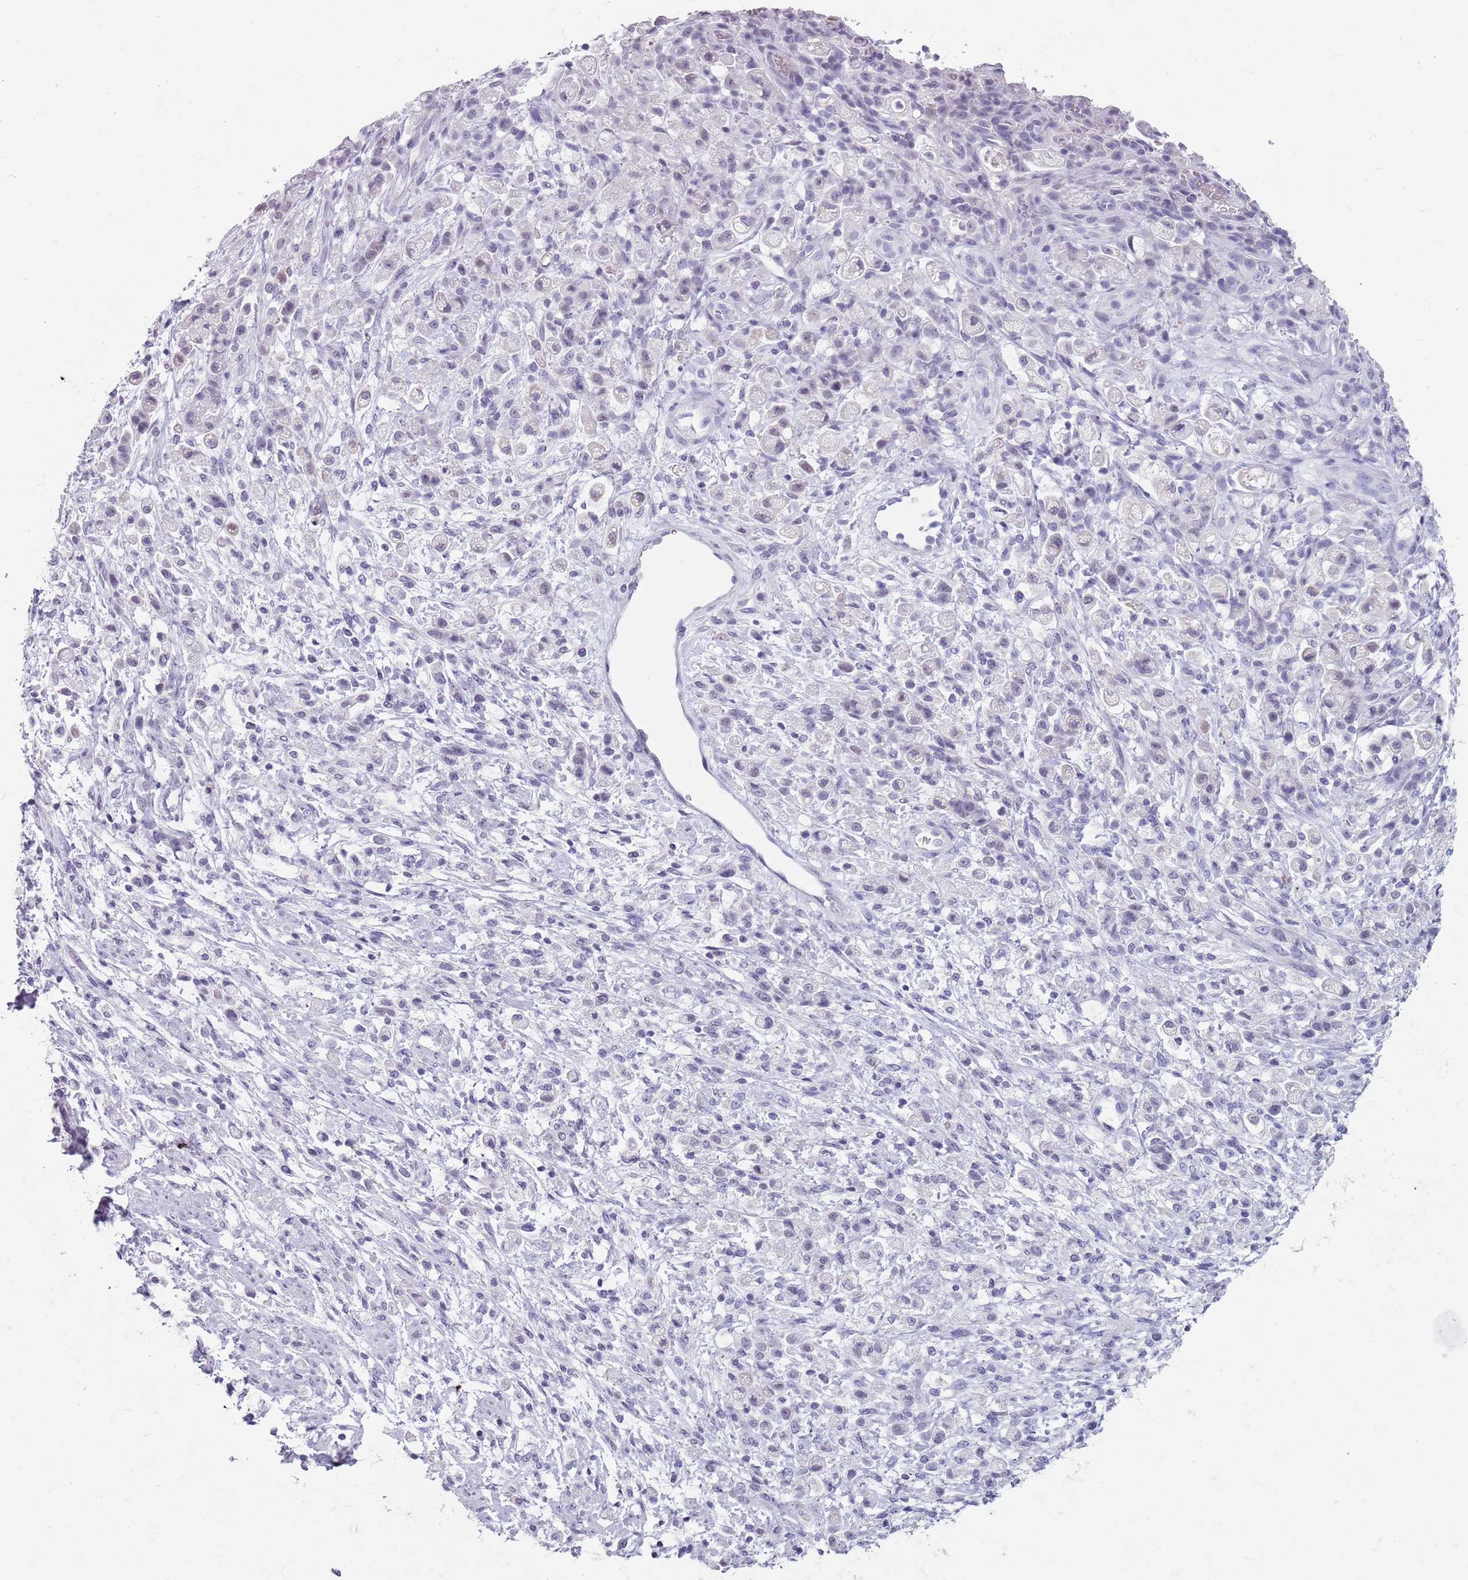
{"staining": {"intensity": "negative", "quantity": "none", "location": "none"}, "tissue": "stomach cancer", "cell_type": "Tumor cells", "image_type": "cancer", "snomed": [{"axis": "morphology", "description": "Adenocarcinoma, NOS"}, {"axis": "topography", "description": "Stomach"}], "caption": "The image reveals no significant expression in tumor cells of stomach cancer.", "gene": "SPESP1", "patient": {"sex": "female", "age": 60}}